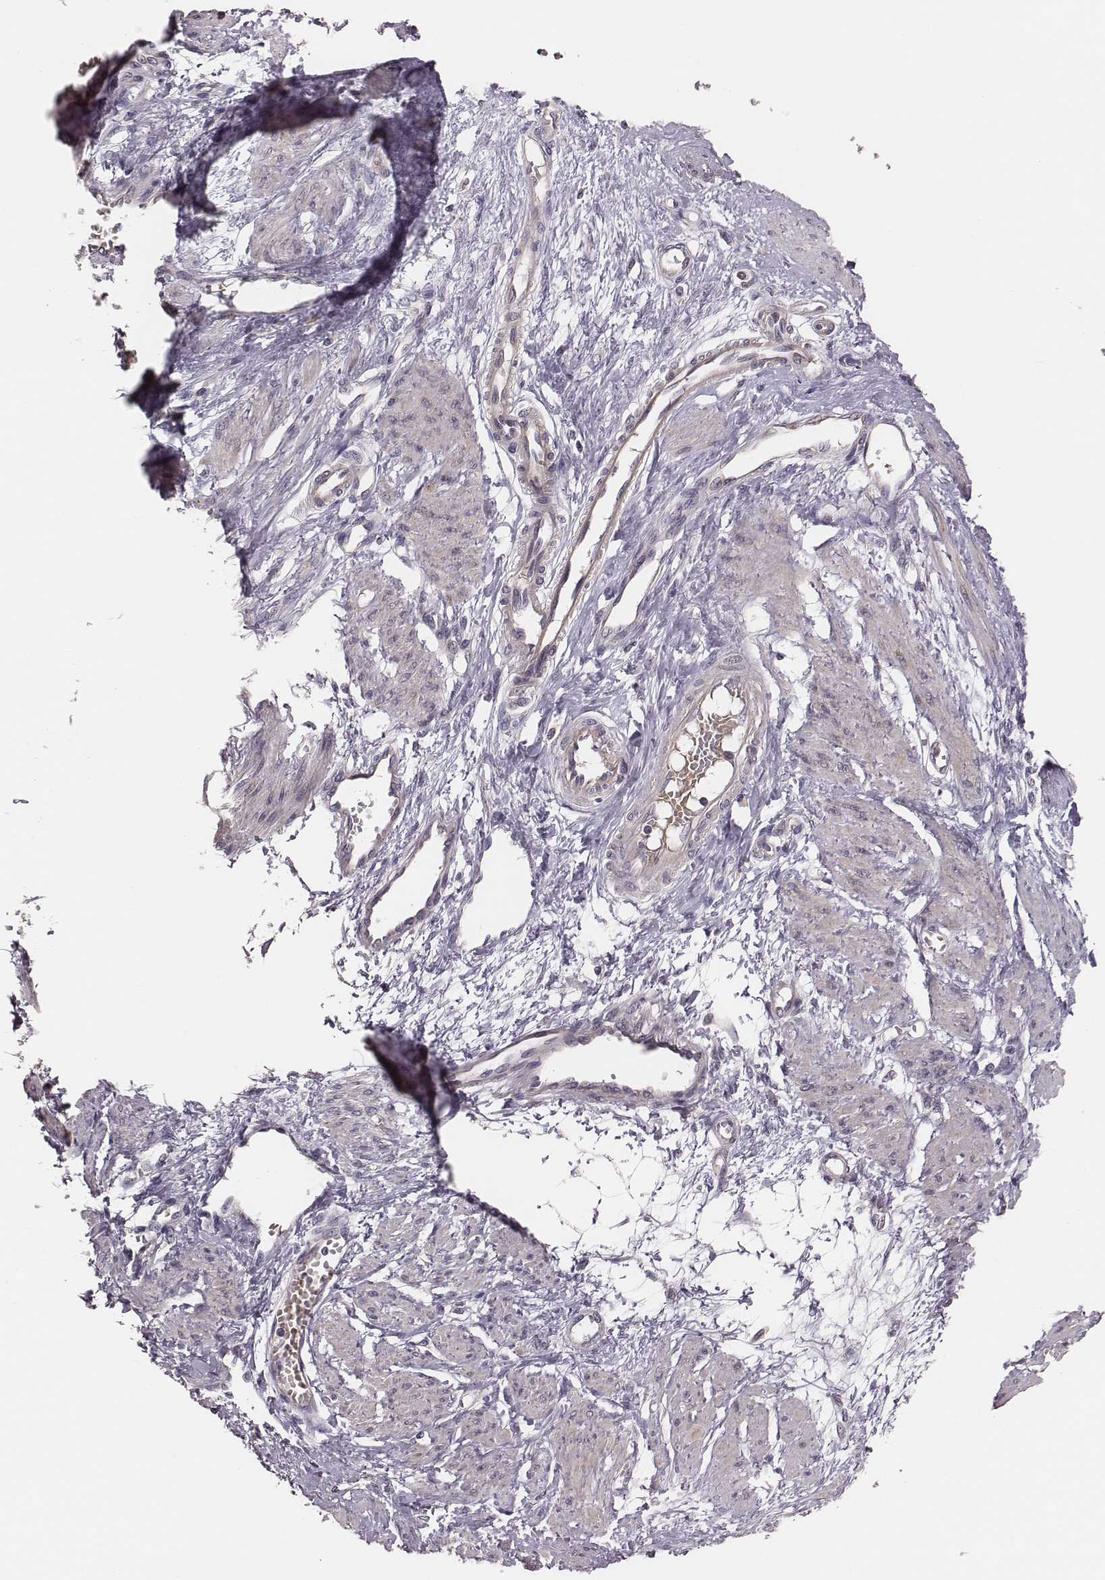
{"staining": {"intensity": "negative", "quantity": "none", "location": "none"}, "tissue": "smooth muscle", "cell_type": "Smooth muscle cells", "image_type": "normal", "snomed": [{"axis": "morphology", "description": "Normal tissue, NOS"}, {"axis": "topography", "description": "Smooth muscle"}, {"axis": "topography", "description": "Uterus"}], "caption": "The immunohistochemistry histopathology image has no significant positivity in smooth muscle cells of smooth muscle. (DAB IHC visualized using brightfield microscopy, high magnification).", "gene": "HAVCR1", "patient": {"sex": "female", "age": 39}}